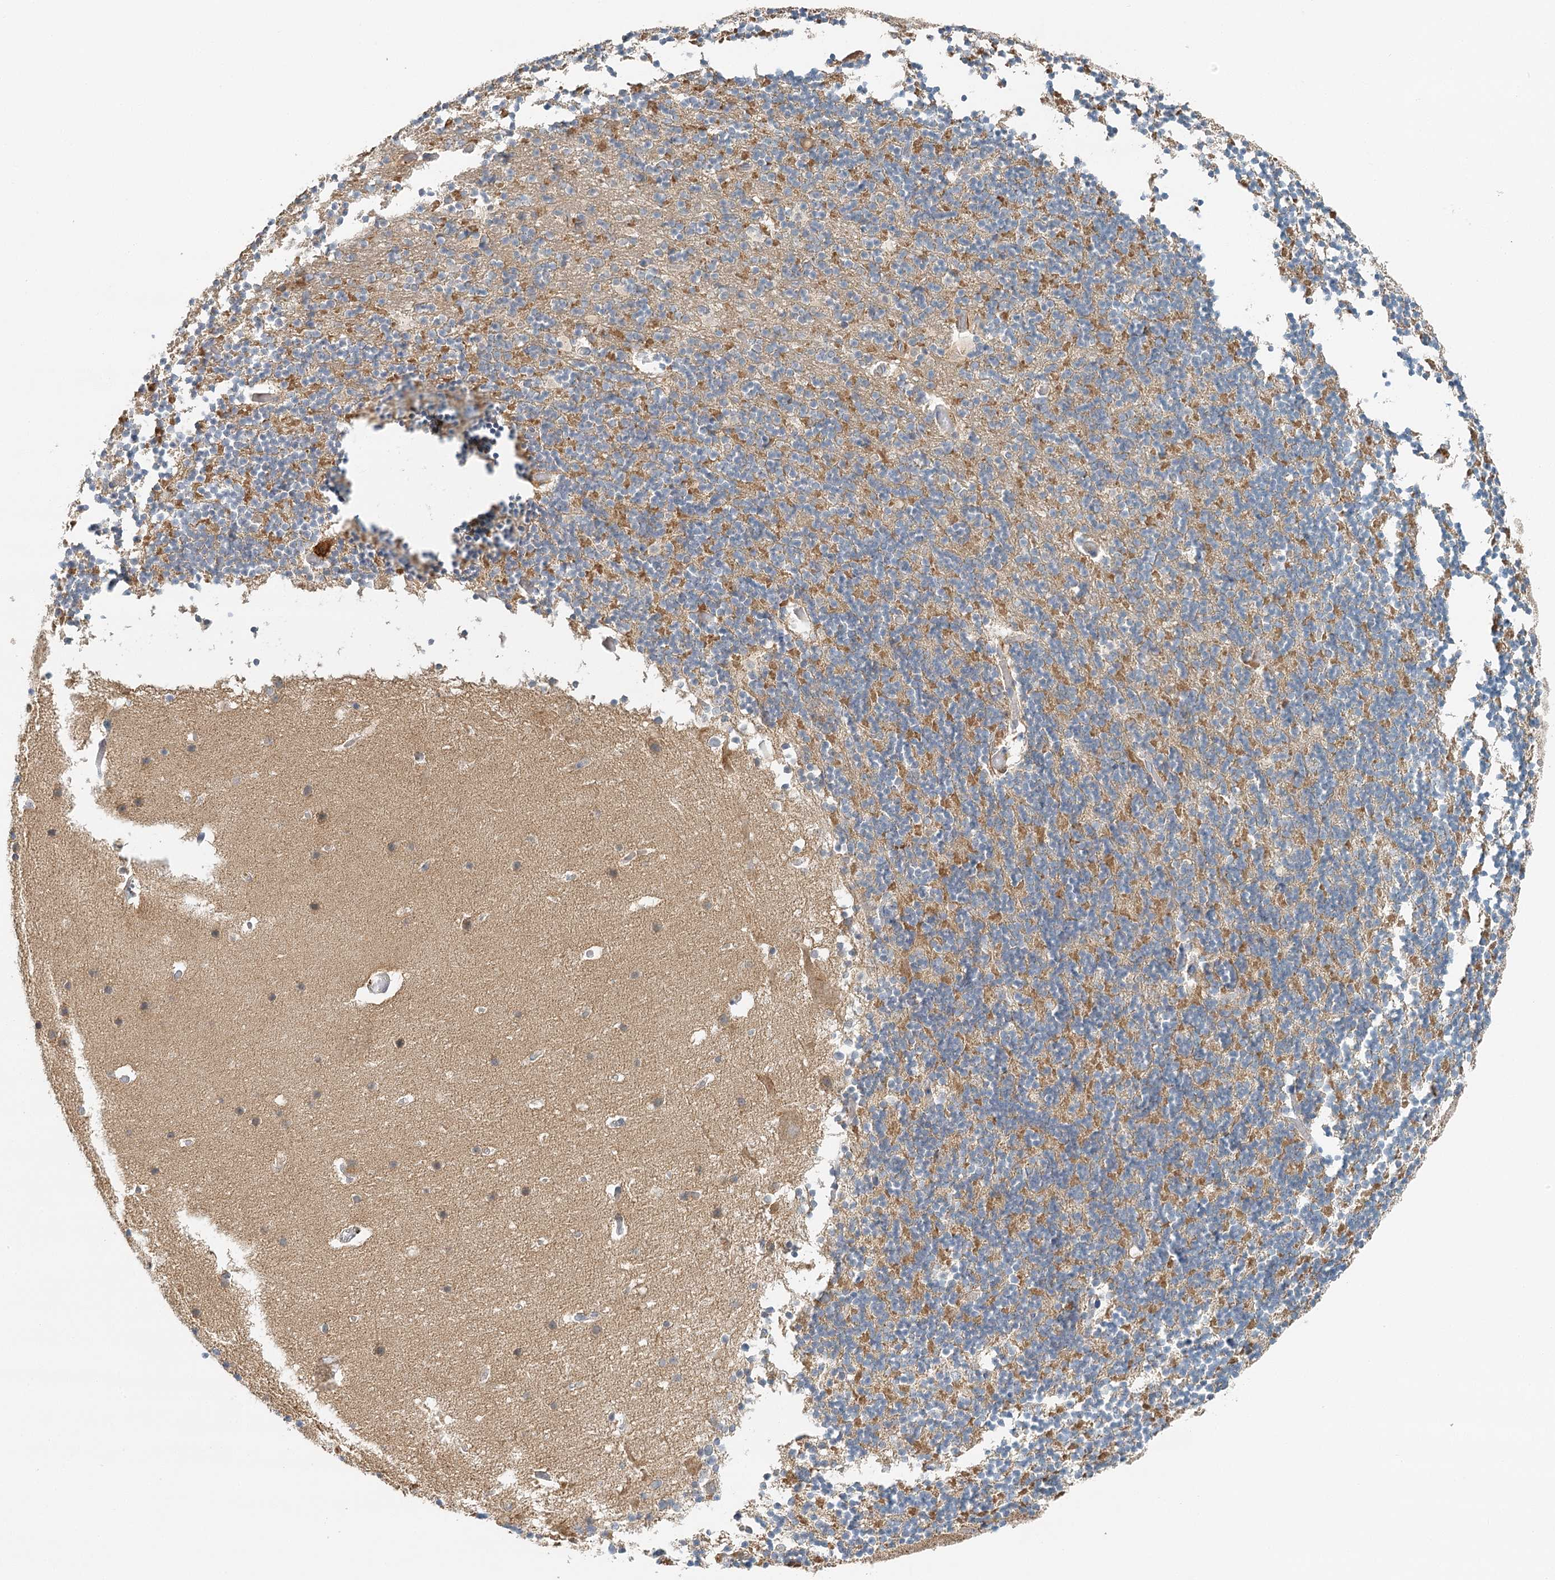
{"staining": {"intensity": "moderate", "quantity": "25%-75%", "location": "cytoplasmic/membranous"}, "tissue": "cerebellum", "cell_type": "Cells in granular layer", "image_type": "normal", "snomed": [{"axis": "morphology", "description": "Normal tissue, NOS"}, {"axis": "topography", "description": "Cerebellum"}], "caption": "Protein expression analysis of unremarkable human cerebellum reveals moderate cytoplasmic/membranous expression in about 25%-75% of cells in granular layer. (DAB IHC with brightfield microscopy, high magnification).", "gene": "VSIG1", "patient": {"sex": "male", "age": 57}}